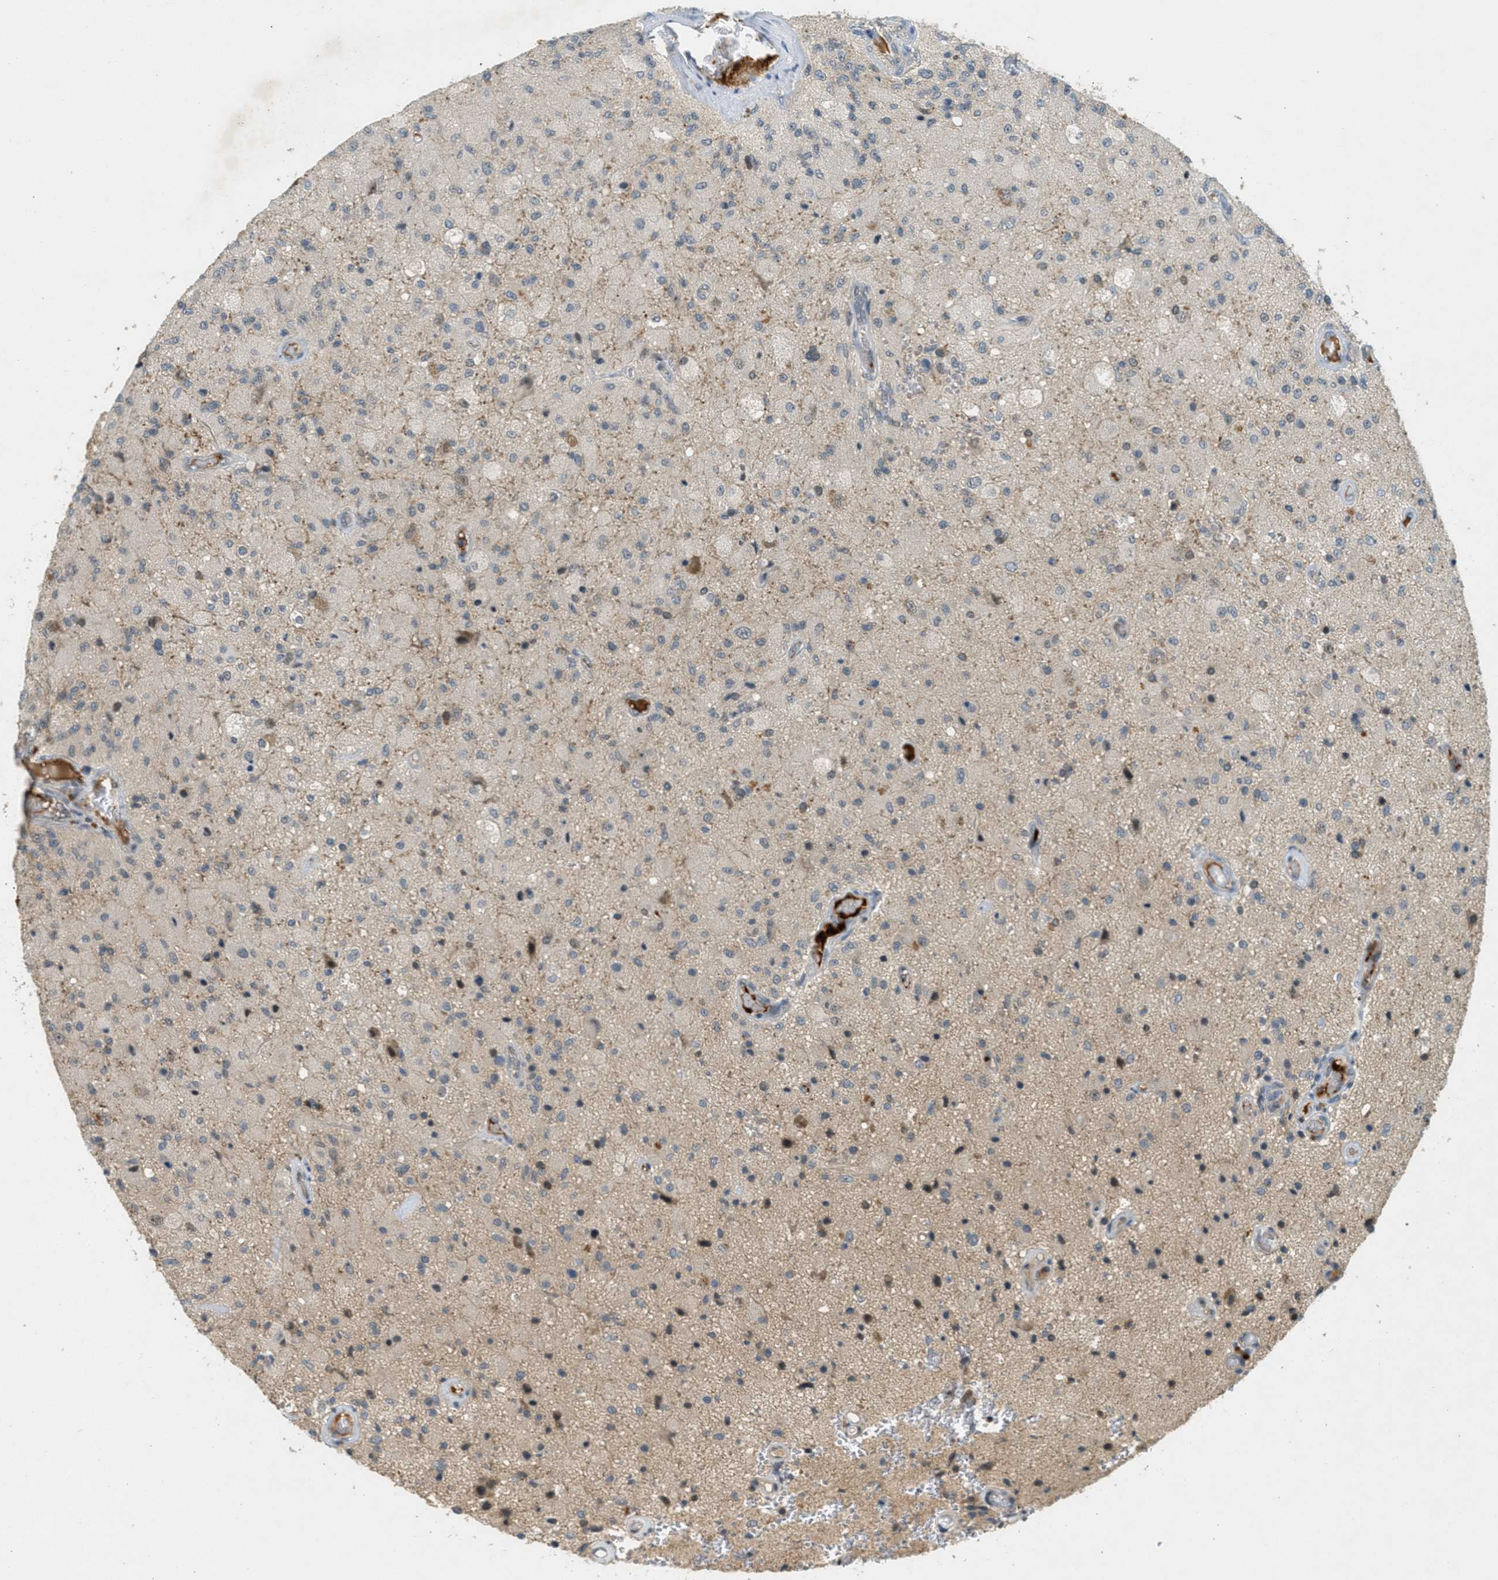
{"staining": {"intensity": "negative", "quantity": "none", "location": "none"}, "tissue": "glioma", "cell_type": "Tumor cells", "image_type": "cancer", "snomed": [{"axis": "morphology", "description": "Normal tissue, NOS"}, {"axis": "morphology", "description": "Glioma, malignant, High grade"}, {"axis": "topography", "description": "Cerebral cortex"}], "caption": "IHC photomicrograph of human malignant glioma (high-grade) stained for a protein (brown), which shows no staining in tumor cells.", "gene": "STK11", "patient": {"sex": "male", "age": 77}}